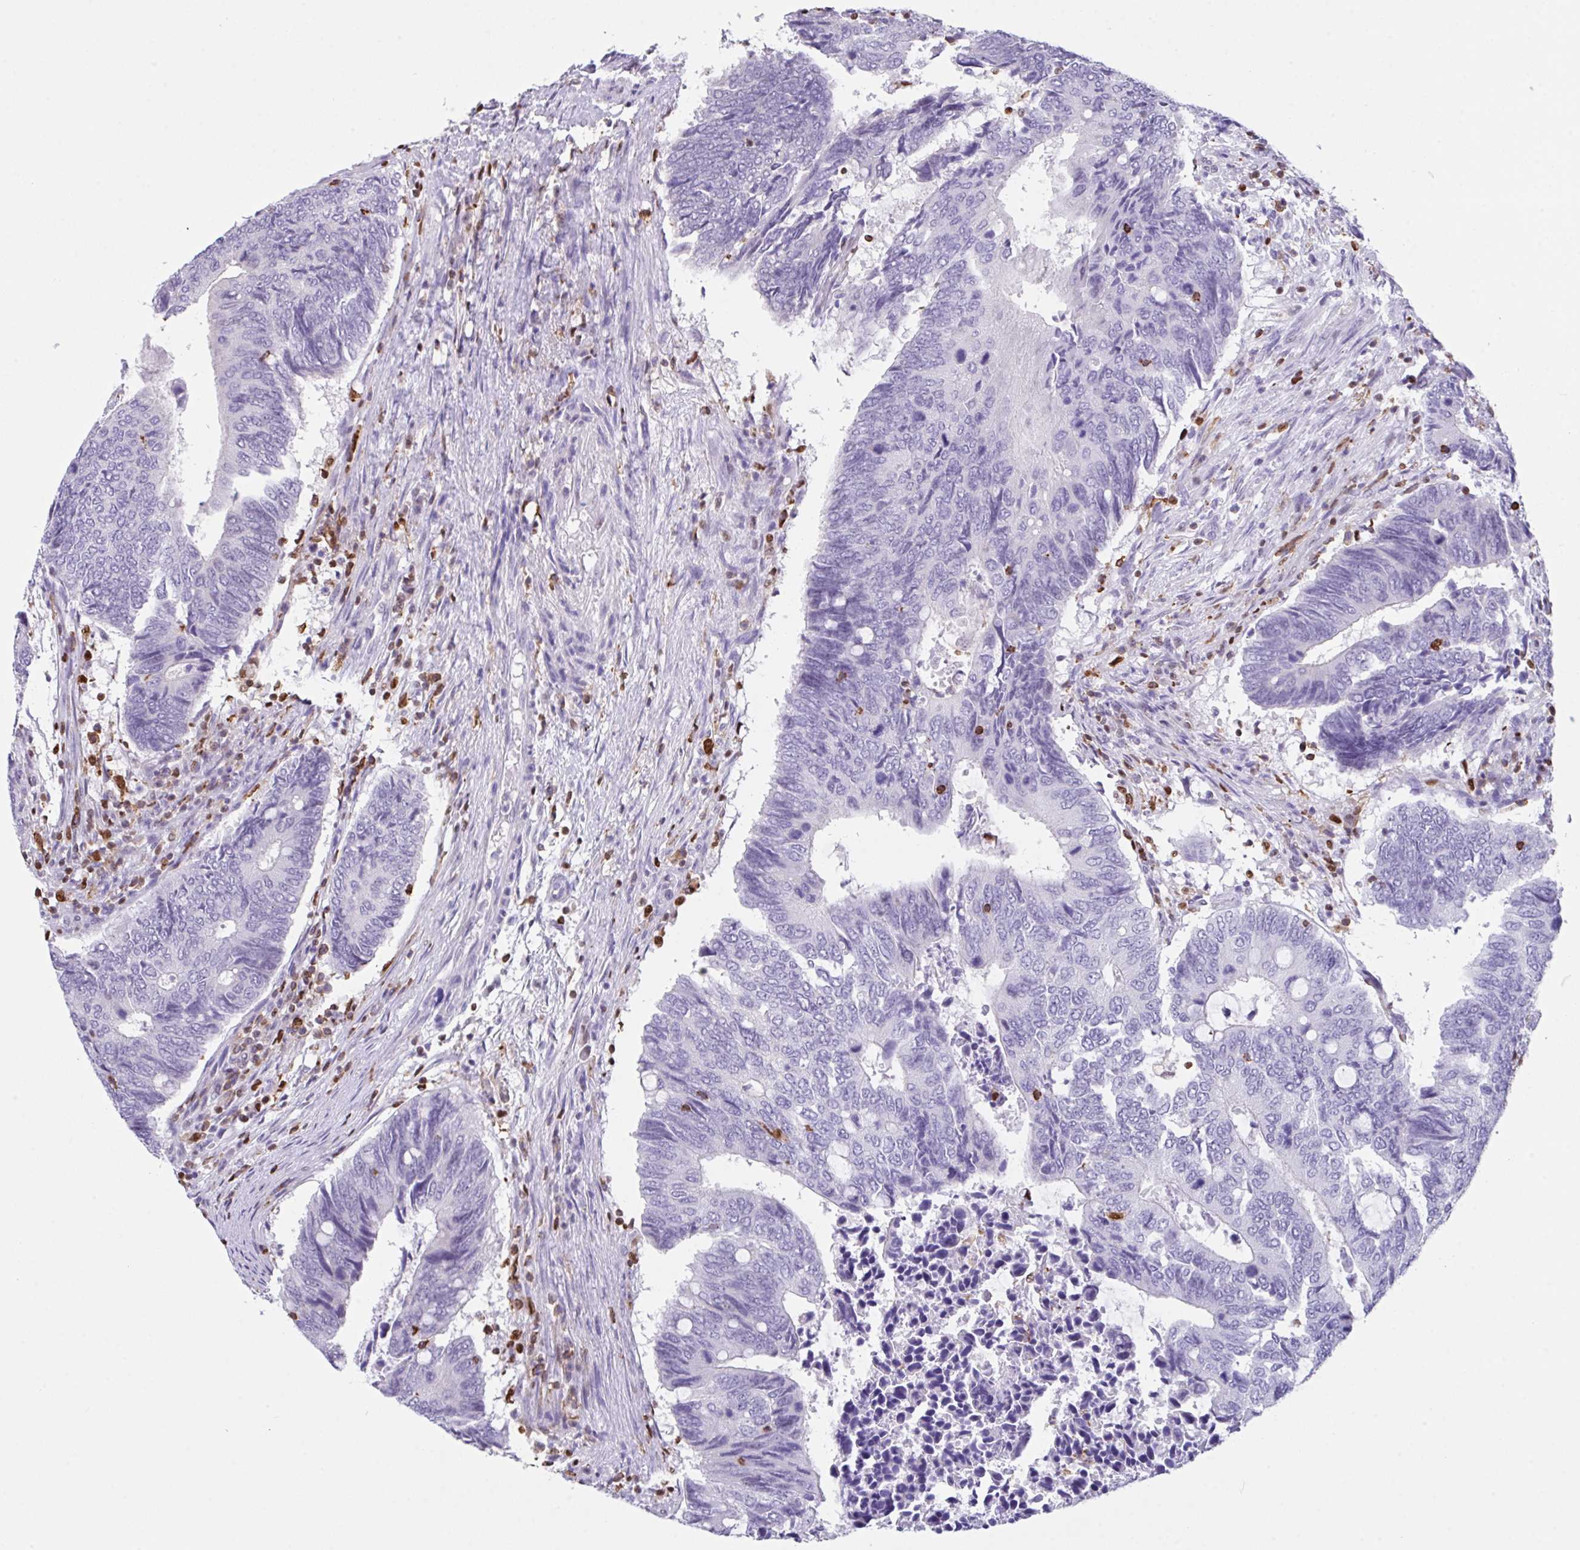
{"staining": {"intensity": "negative", "quantity": "none", "location": "none"}, "tissue": "colorectal cancer", "cell_type": "Tumor cells", "image_type": "cancer", "snomed": [{"axis": "morphology", "description": "Adenocarcinoma, NOS"}, {"axis": "topography", "description": "Colon"}], "caption": "Human colorectal adenocarcinoma stained for a protein using IHC reveals no positivity in tumor cells.", "gene": "BTBD10", "patient": {"sex": "male", "age": 87}}